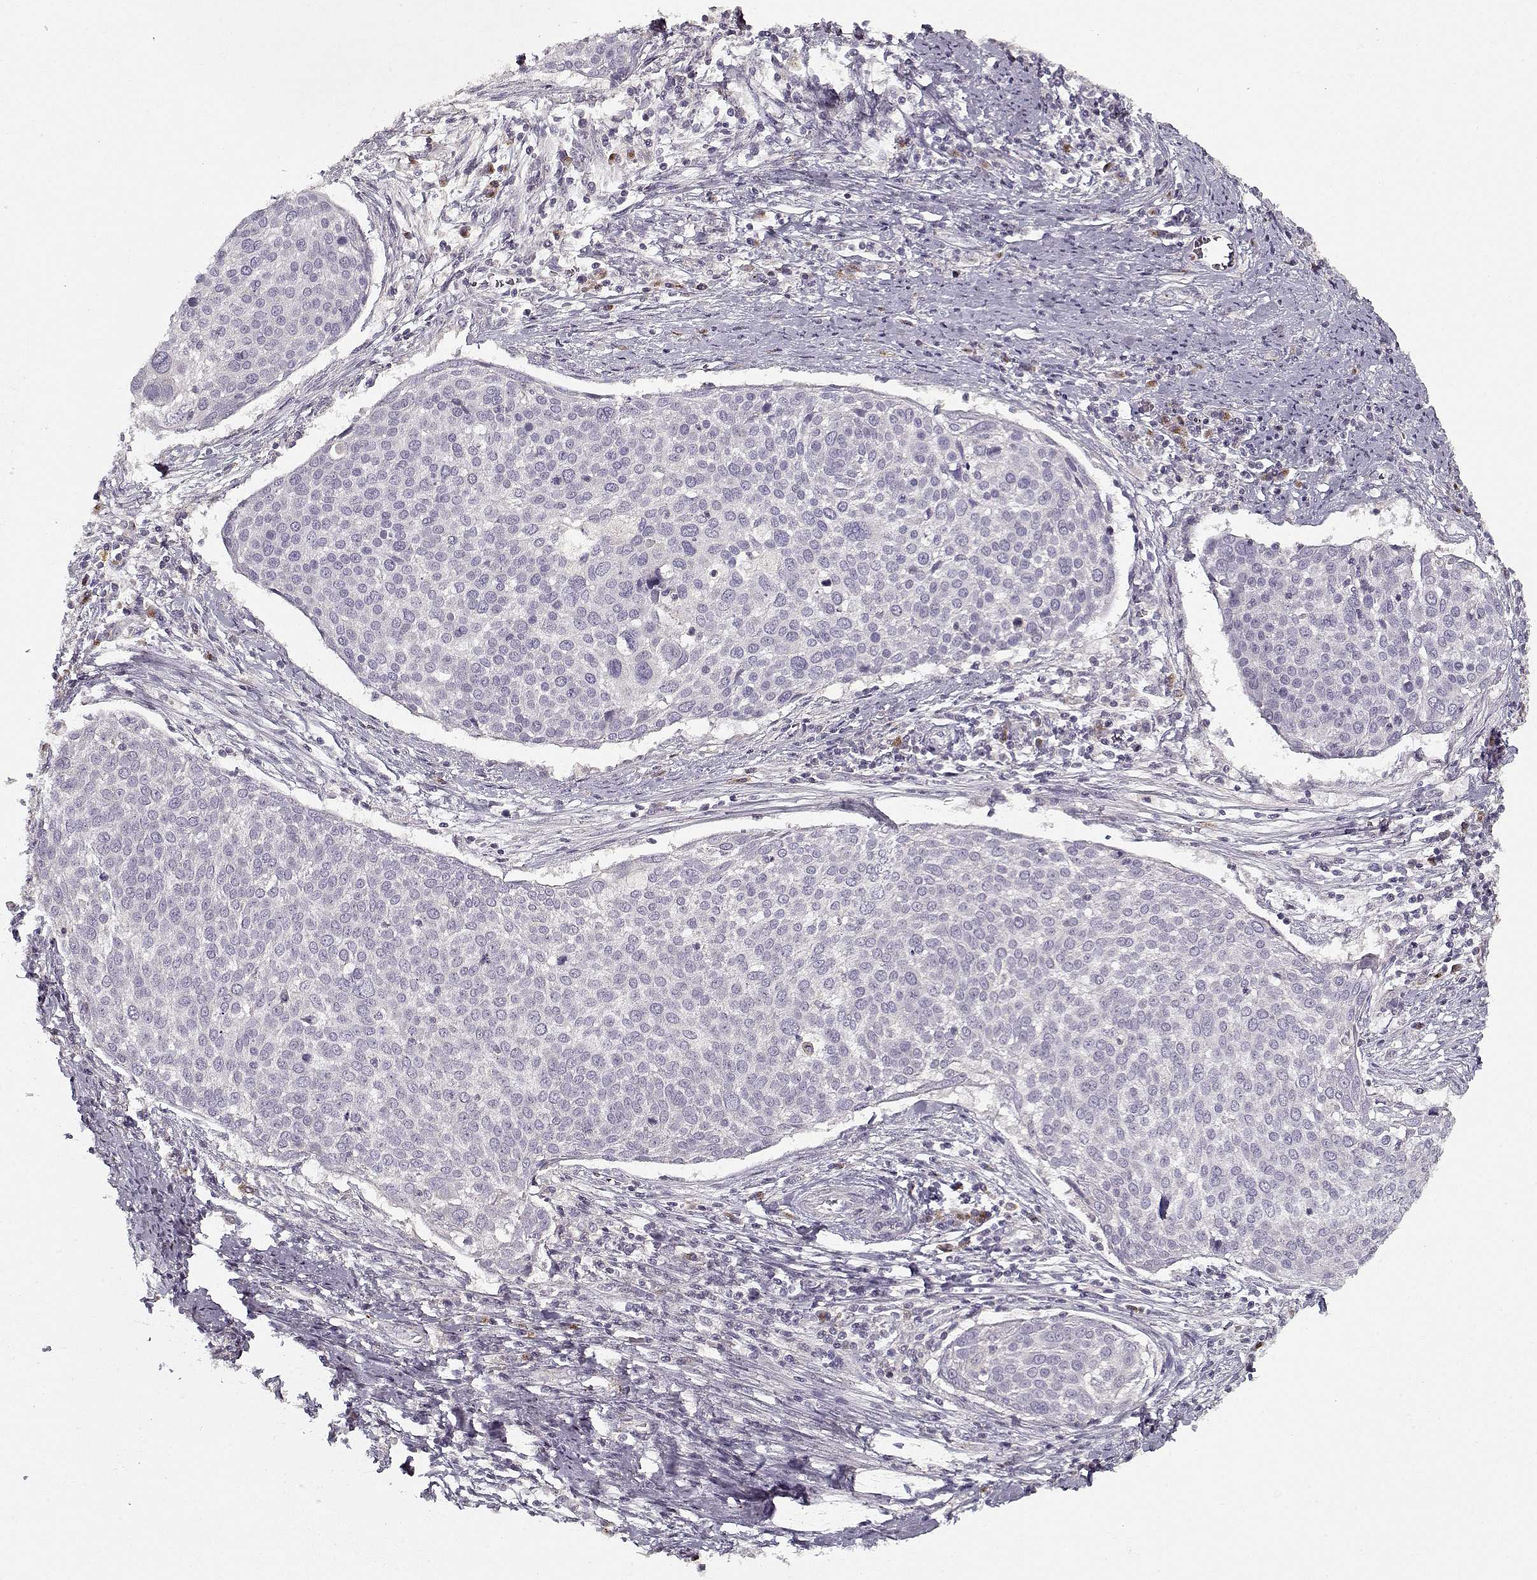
{"staining": {"intensity": "negative", "quantity": "none", "location": "none"}, "tissue": "cervical cancer", "cell_type": "Tumor cells", "image_type": "cancer", "snomed": [{"axis": "morphology", "description": "Squamous cell carcinoma, NOS"}, {"axis": "topography", "description": "Cervix"}], "caption": "High magnification brightfield microscopy of cervical cancer stained with DAB (brown) and counterstained with hematoxylin (blue): tumor cells show no significant positivity. (DAB IHC with hematoxylin counter stain).", "gene": "UNC13D", "patient": {"sex": "female", "age": 39}}